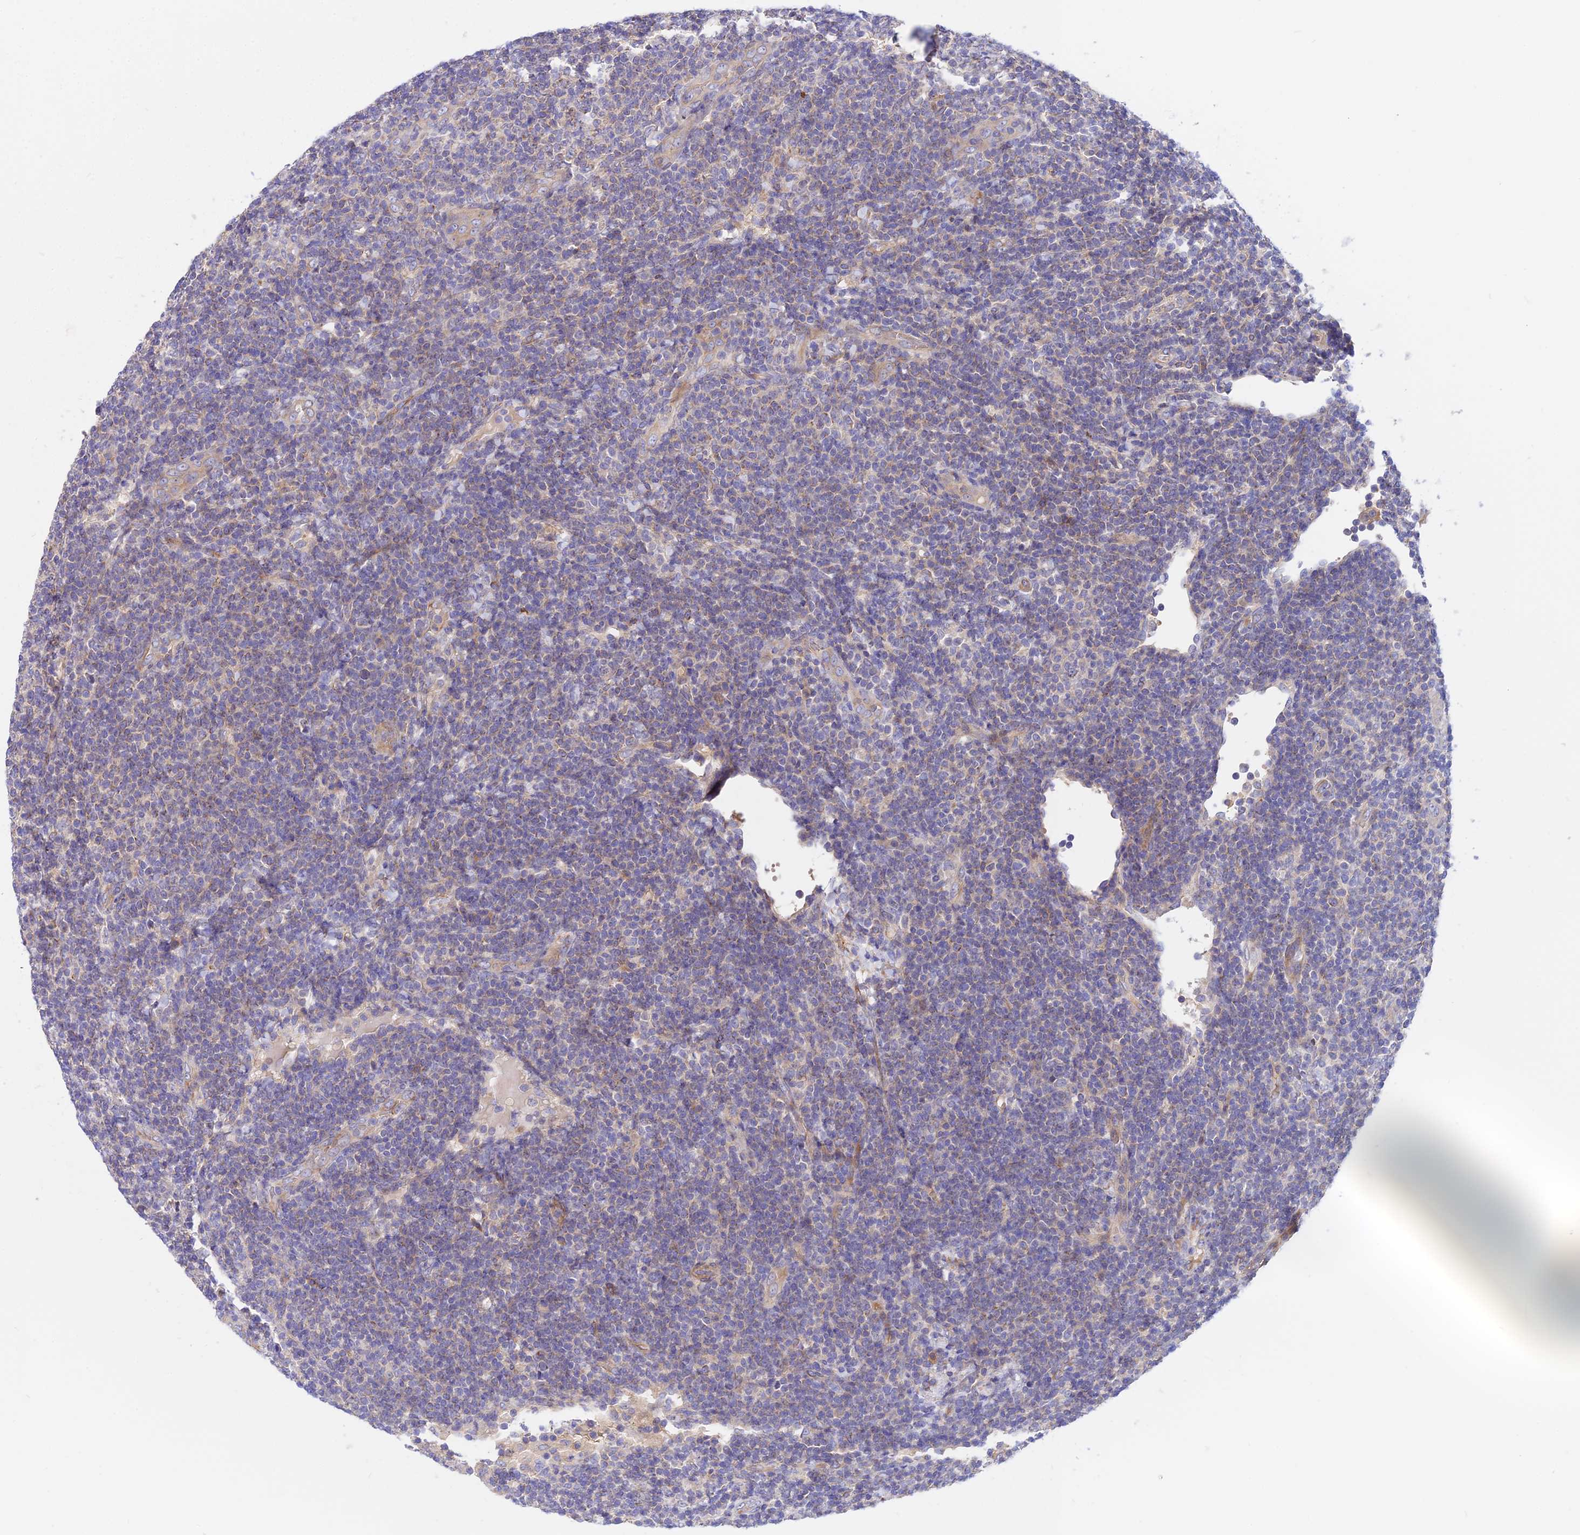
{"staining": {"intensity": "weak", "quantity": "<25%", "location": "cytoplasmic/membranous"}, "tissue": "lymphoma", "cell_type": "Tumor cells", "image_type": "cancer", "snomed": [{"axis": "morphology", "description": "Malignant lymphoma, non-Hodgkin's type, Low grade"}, {"axis": "topography", "description": "Lymph node"}], "caption": "This is a micrograph of immunohistochemistry (IHC) staining of low-grade malignant lymphoma, non-Hodgkin's type, which shows no expression in tumor cells. (Brightfield microscopy of DAB immunohistochemistry (IHC) at high magnification).", "gene": "TRIM43B", "patient": {"sex": "male", "age": 66}}